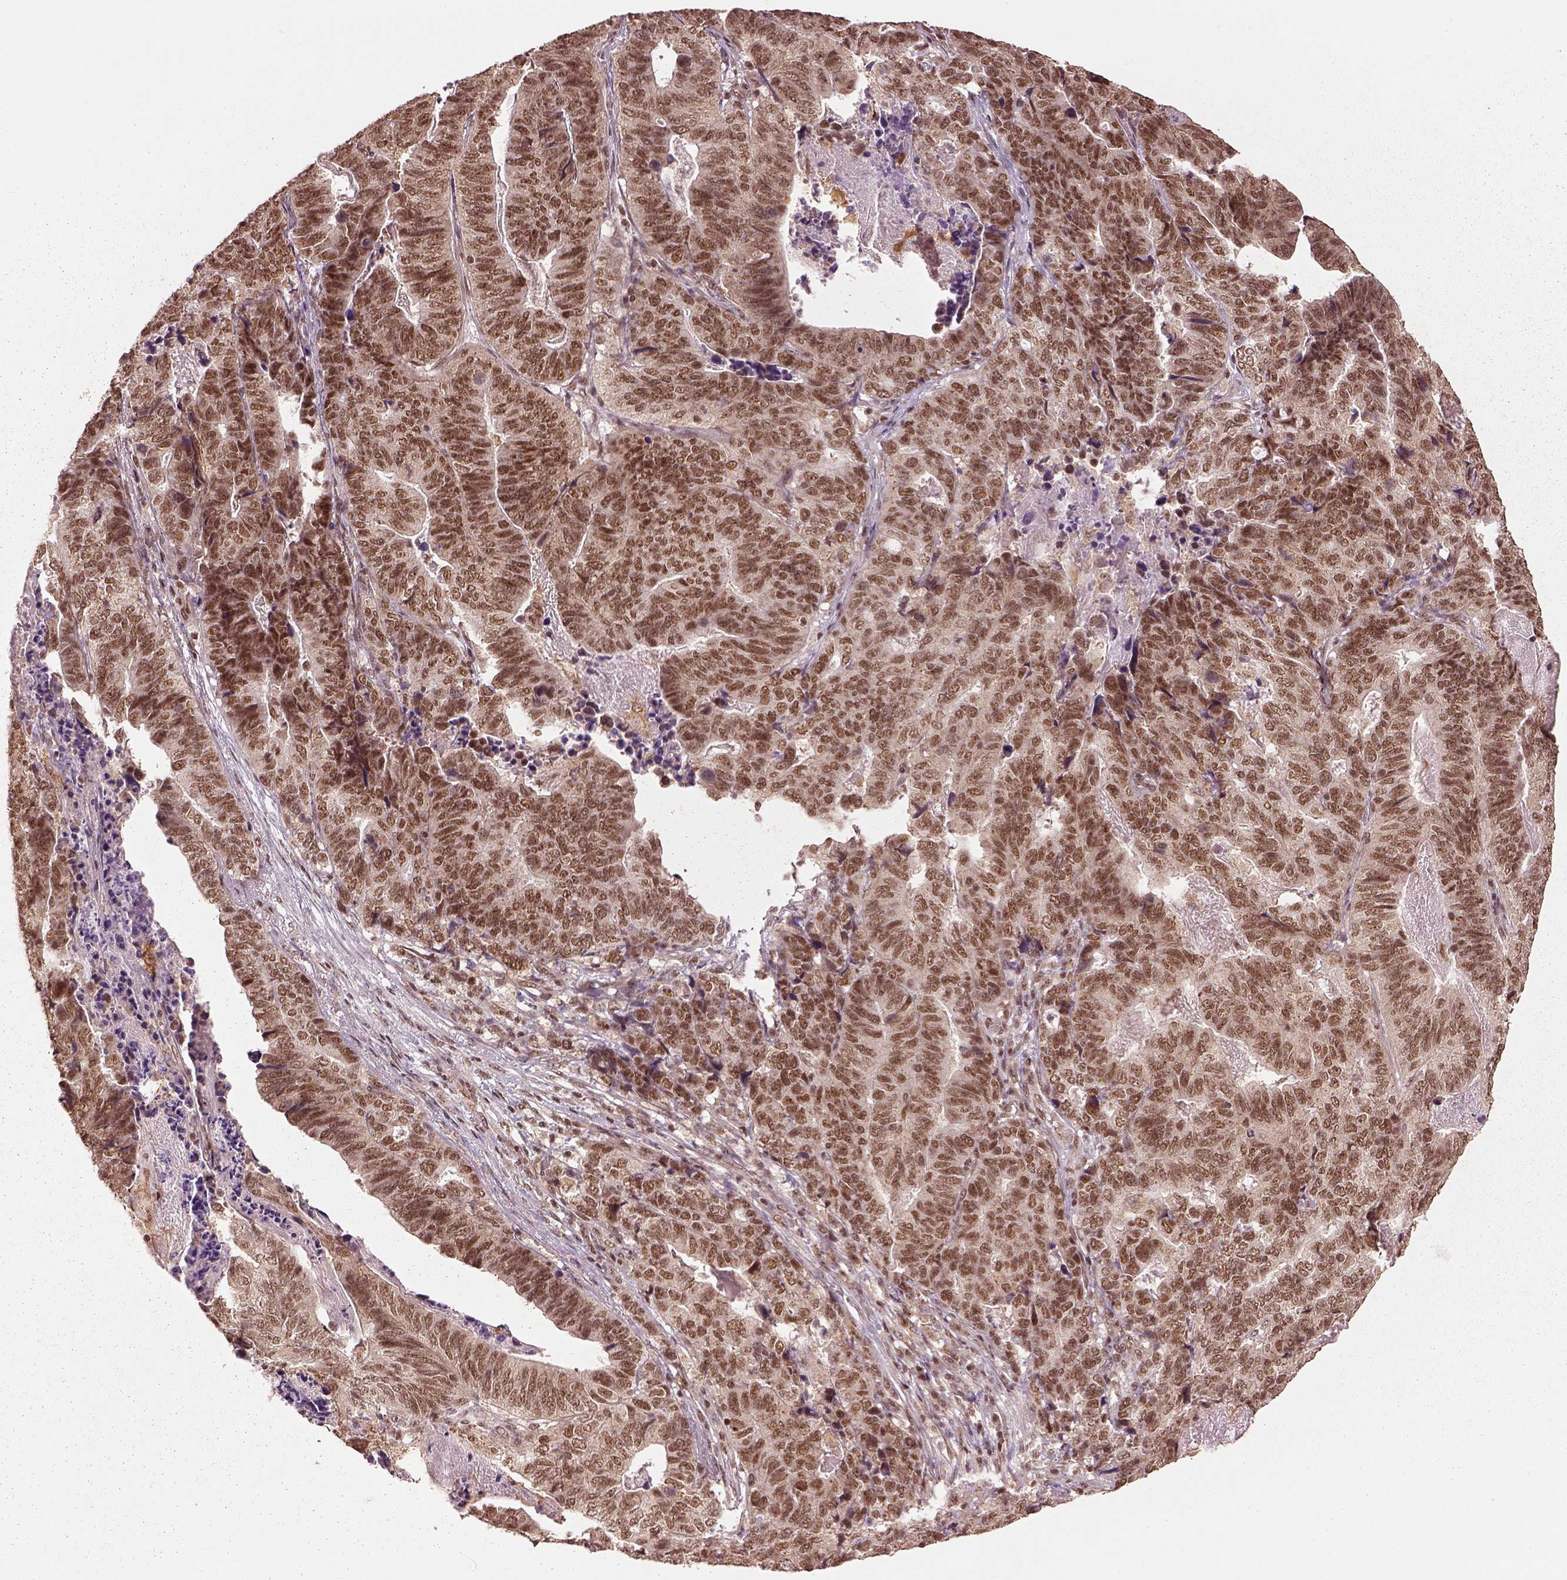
{"staining": {"intensity": "moderate", "quantity": ">75%", "location": "nuclear"}, "tissue": "stomach cancer", "cell_type": "Tumor cells", "image_type": "cancer", "snomed": [{"axis": "morphology", "description": "Adenocarcinoma, NOS"}, {"axis": "topography", "description": "Stomach, upper"}], "caption": "The immunohistochemical stain labels moderate nuclear expression in tumor cells of adenocarcinoma (stomach) tissue.", "gene": "BRD9", "patient": {"sex": "female", "age": 67}}